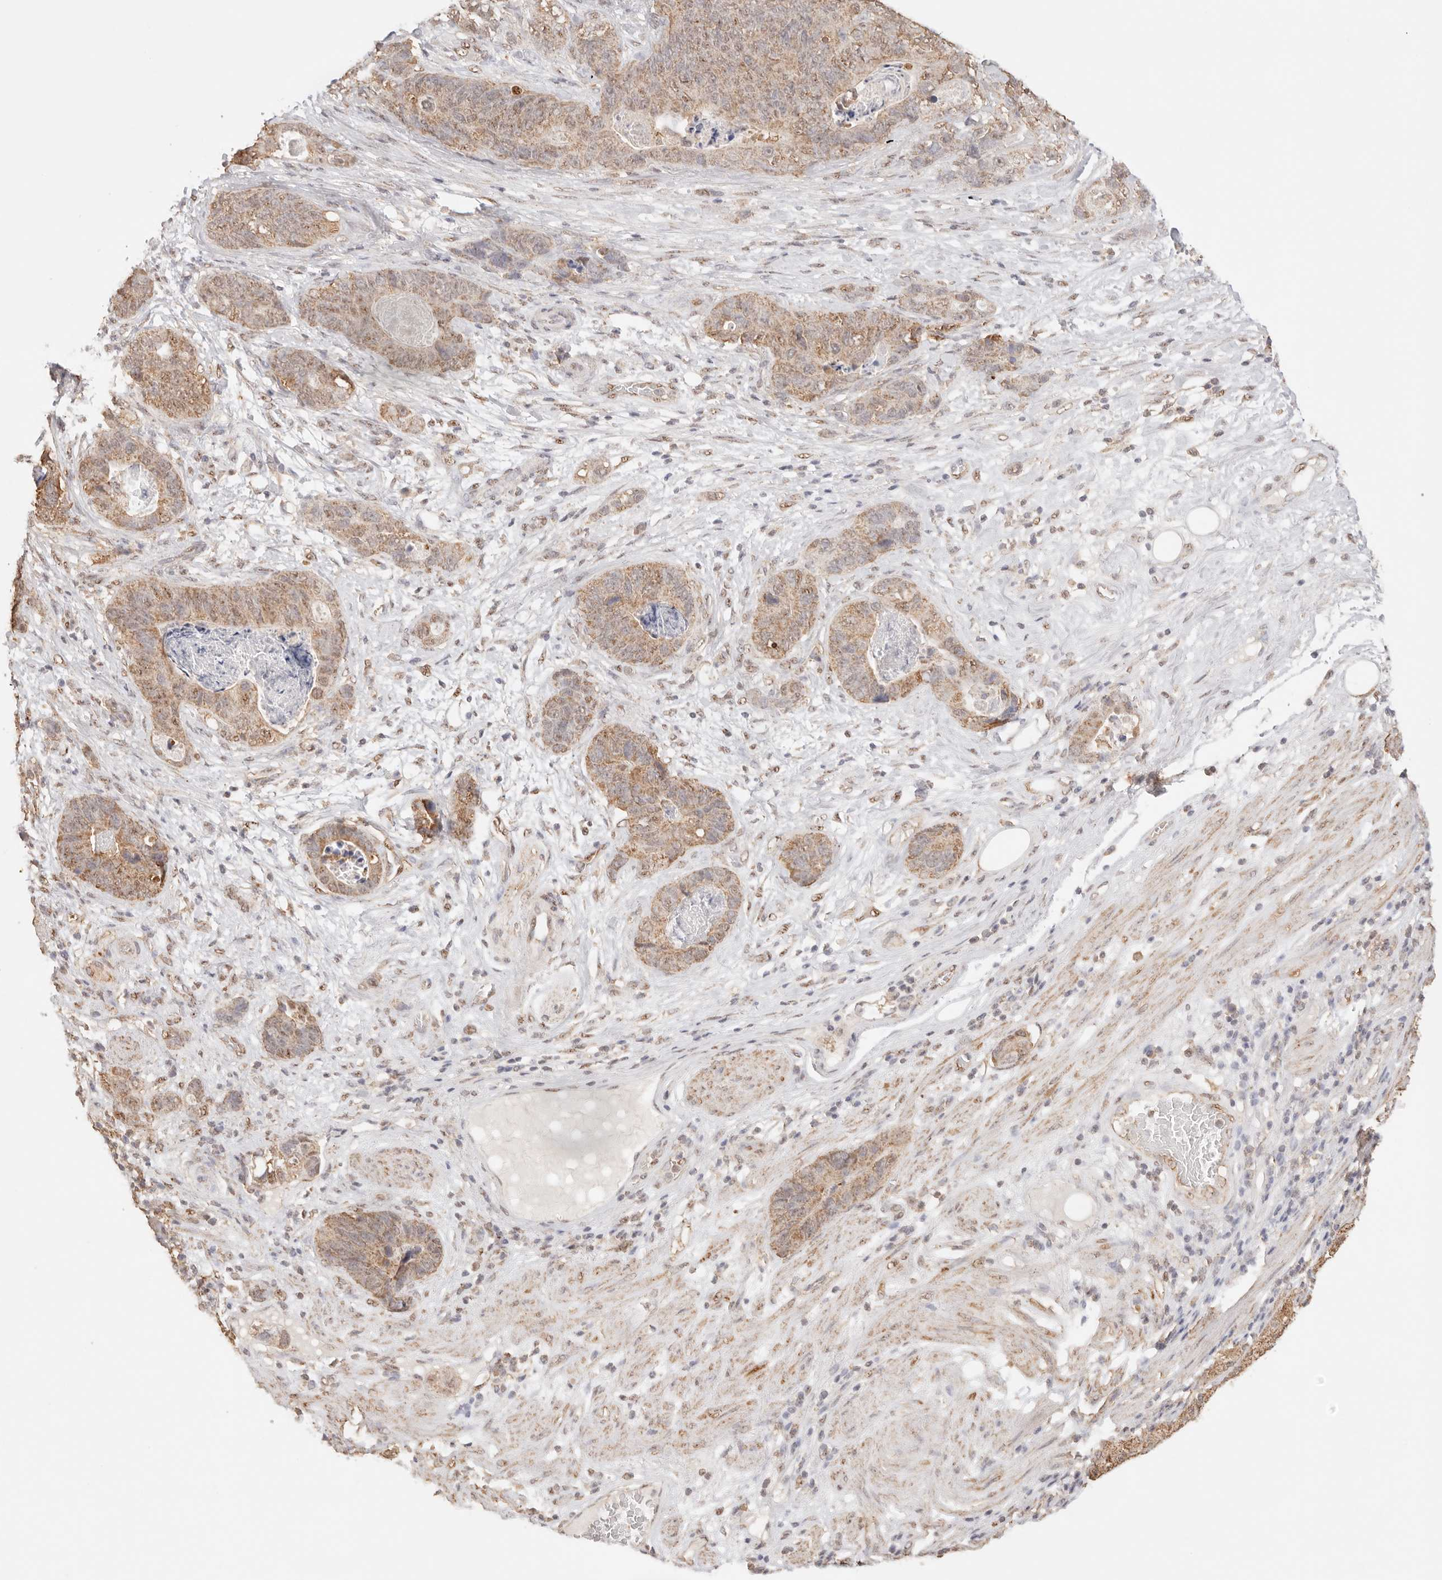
{"staining": {"intensity": "weak", "quantity": ">75%", "location": "cytoplasmic/membranous,nuclear"}, "tissue": "stomach cancer", "cell_type": "Tumor cells", "image_type": "cancer", "snomed": [{"axis": "morphology", "description": "Normal tissue, NOS"}, {"axis": "morphology", "description": "Adenocarcinoma, NOS"}, {"axis": "topography", "description": "Stomach"}], "caption": "Stomach cancer was stained to show a protein in brown. There is low levels of weak cytoplasmic/membranous and nuclear staining in approximately >75% of tumor cells.", "gene": "IL1R2", "patient": {"sex": "female", "age": 89}}